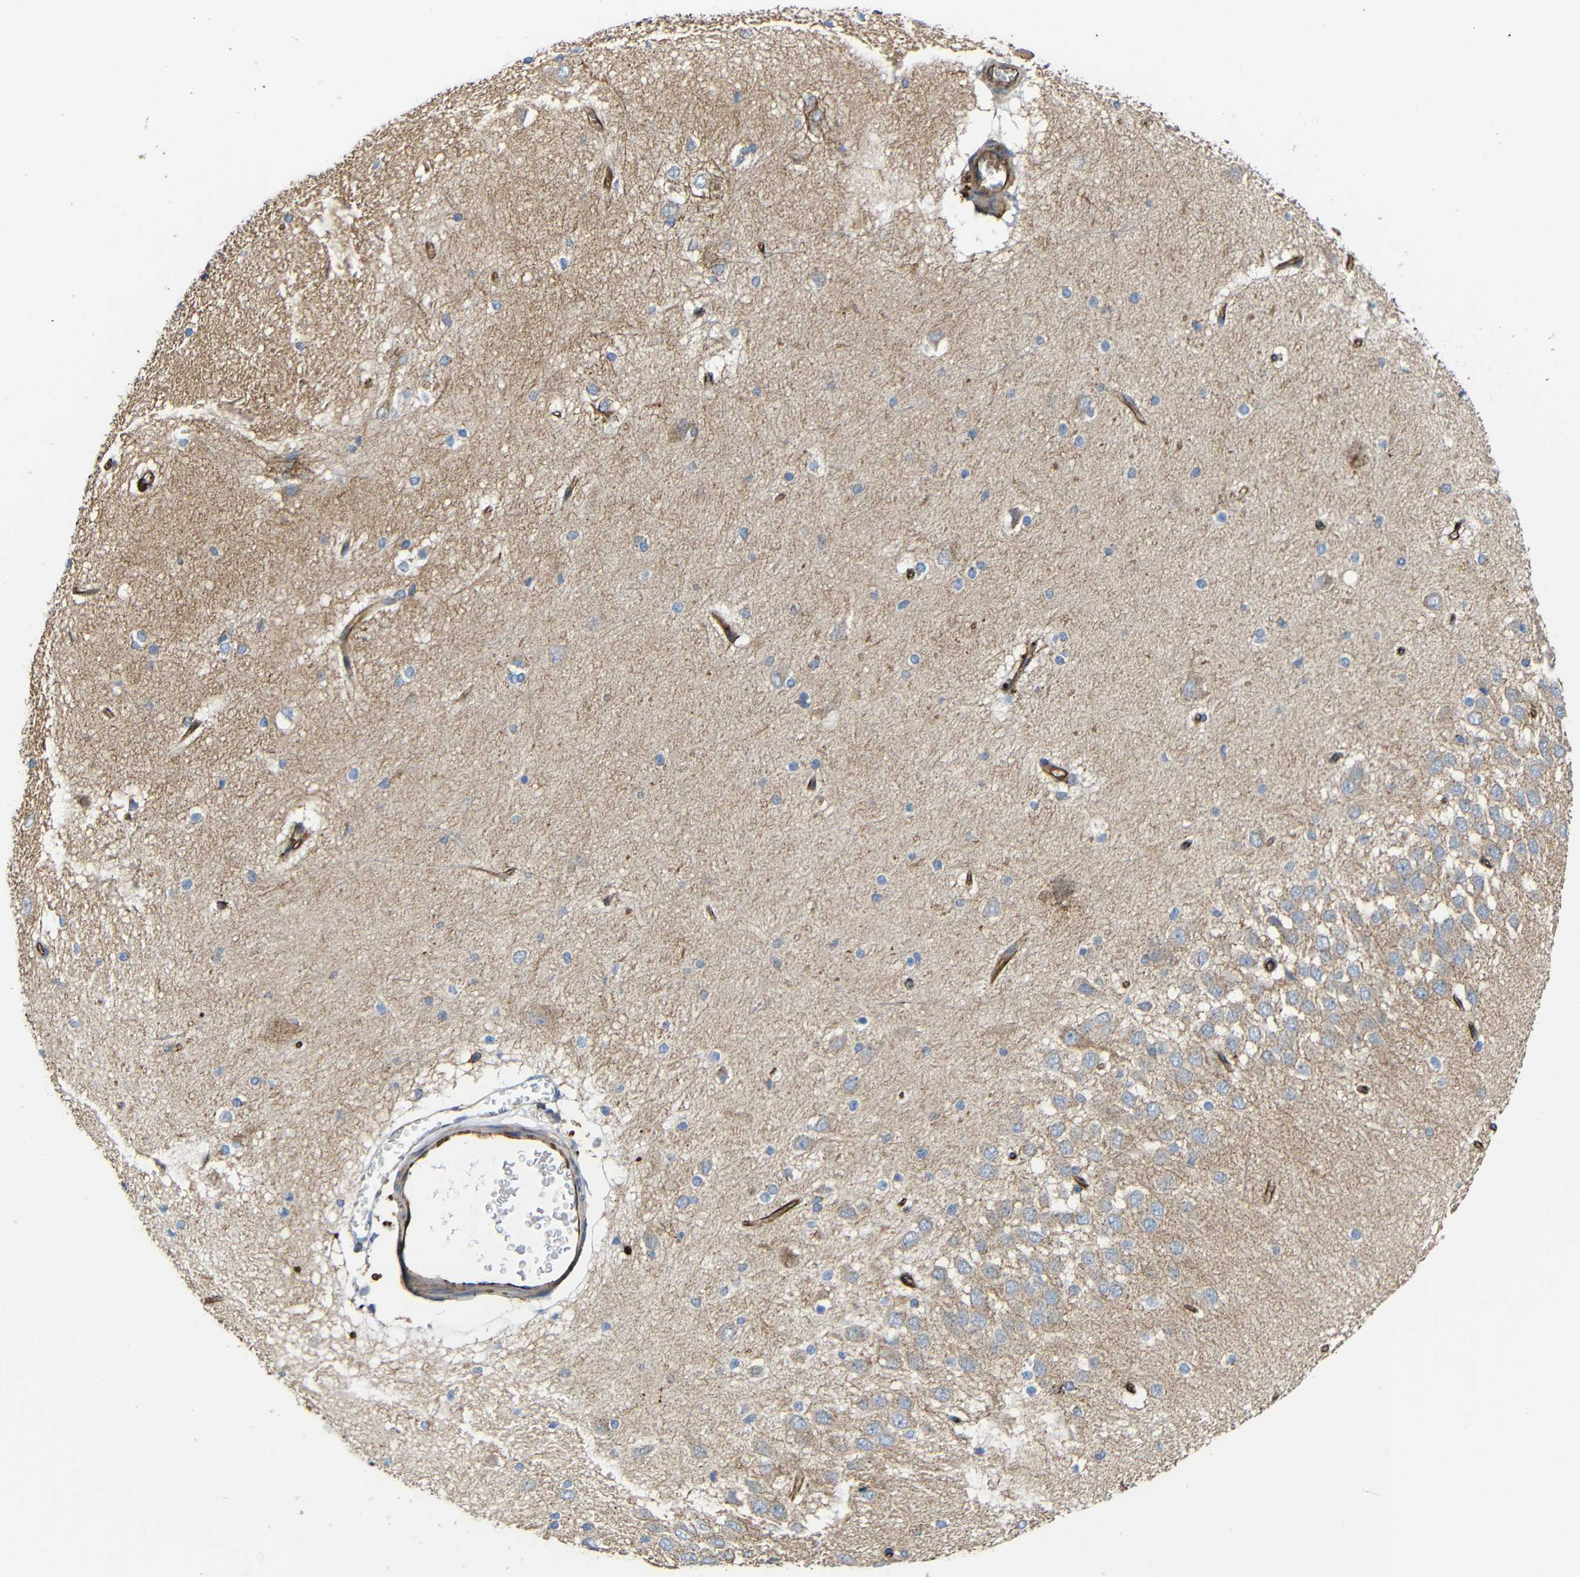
{"staining": {"intensity": "weak", "quantity": "25%-75%", "location": "cytoplasmic/membranous"}, "tissue": "hippocampus", "cell_type": "Glial cells", "image_type": "normal", "snomed": [{"axis": "morphology", "description": "Normal tissue, NOS"}, {"axis": "topography", "description": "Hippocampus"}], "caption": "Protein expression analysis of benign human hippocampus reveals weak cytoplasmic/membranous positivity in about 25%-75% of glial cells. (DAB (3,3'-diaminobenzidine) = brown stain, brightfield microscopy at high magnification).", "gene": "IGSF10", "patient": {"sex": "female", "age": 19}}